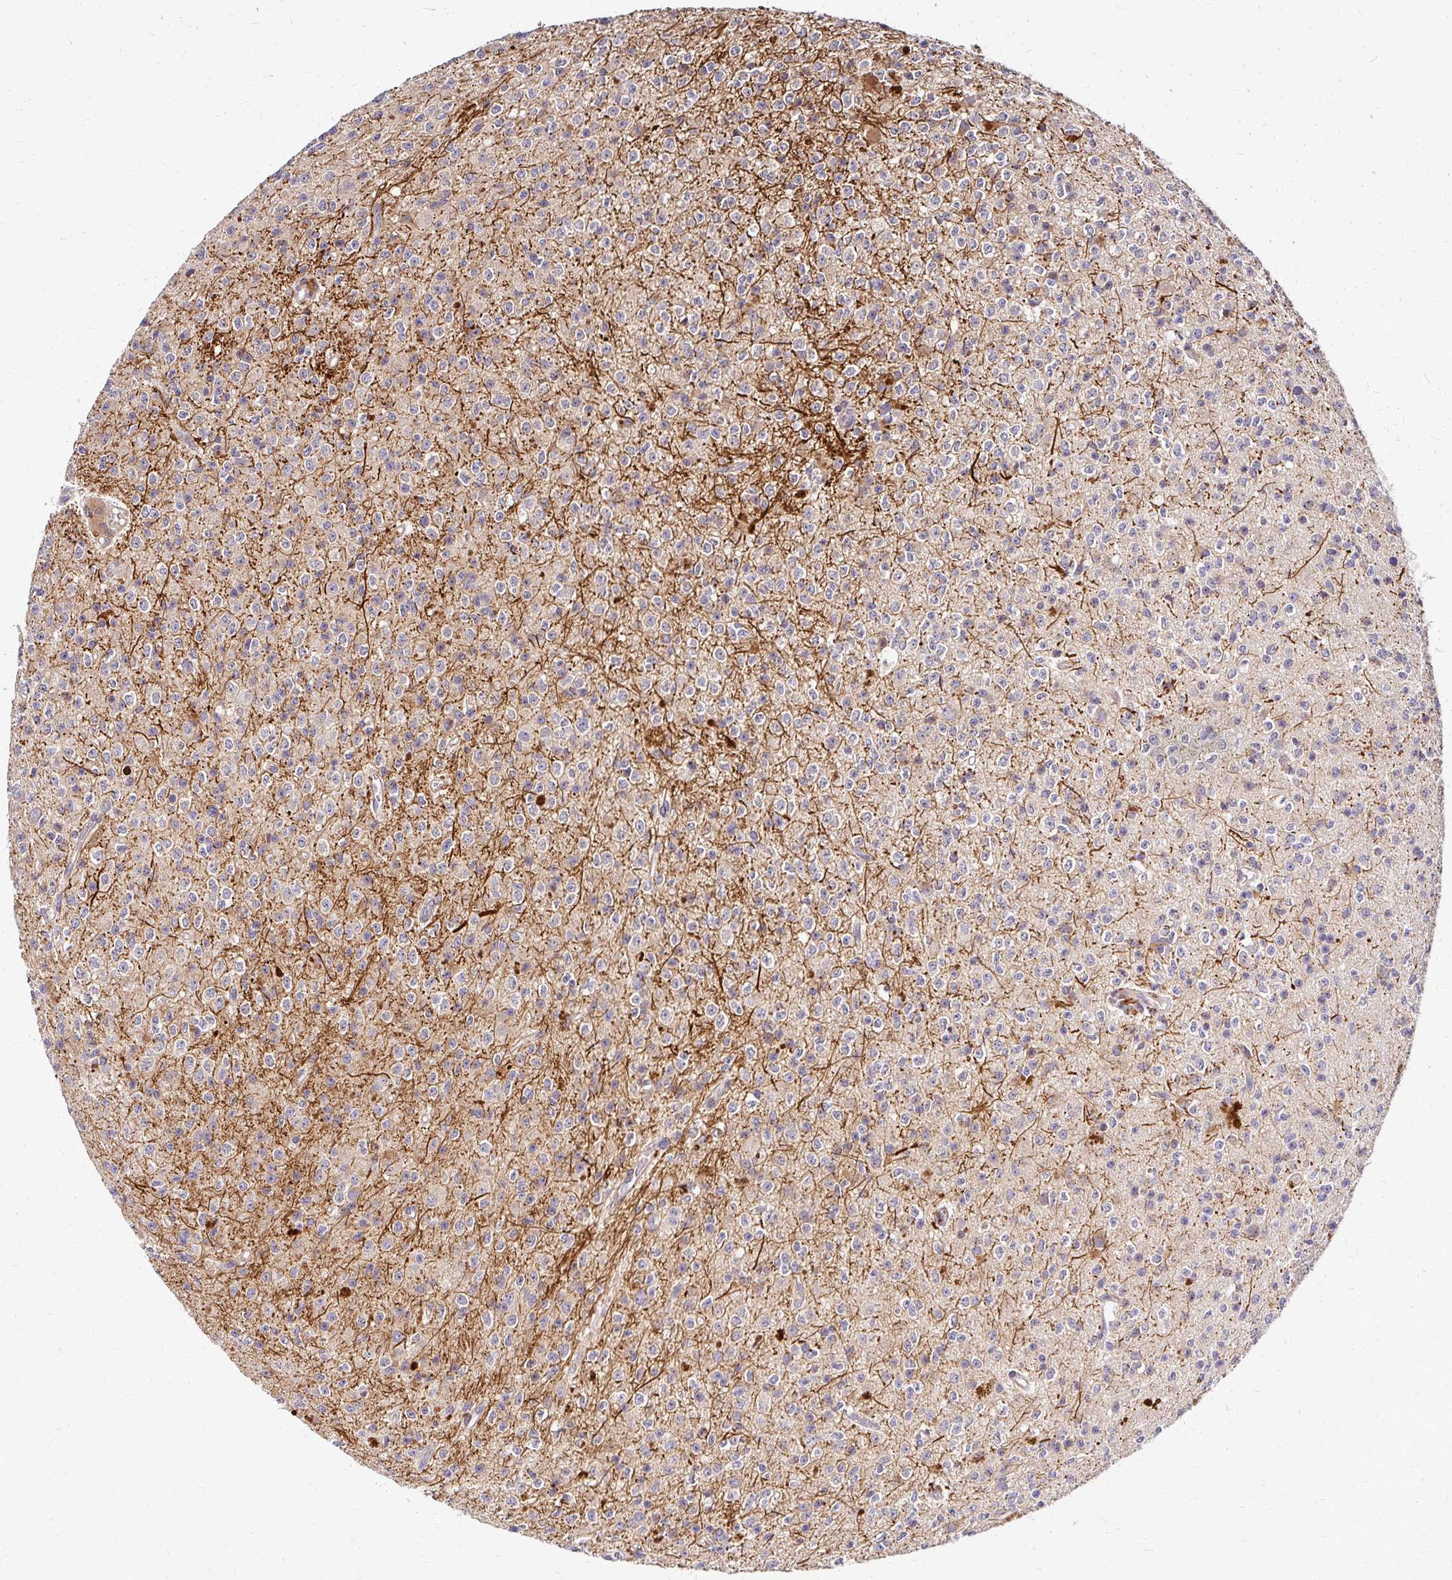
{"staining": {"intensity": "negative", "quantity": "none", "location": "none"}, "tissue": "glioma", "cell_type": "Tumor cells", "image_type": "cancer", "snomed": [{"axis": "morphology", "description": "Glioma, malignant, High grade"}, {"axis": "topography", "description": "Brain"}], "caption": "There is no significant staining in tumor cells of glioma.", "gene": "IDUA", "patient": {"sex": "male", "age": 36}}